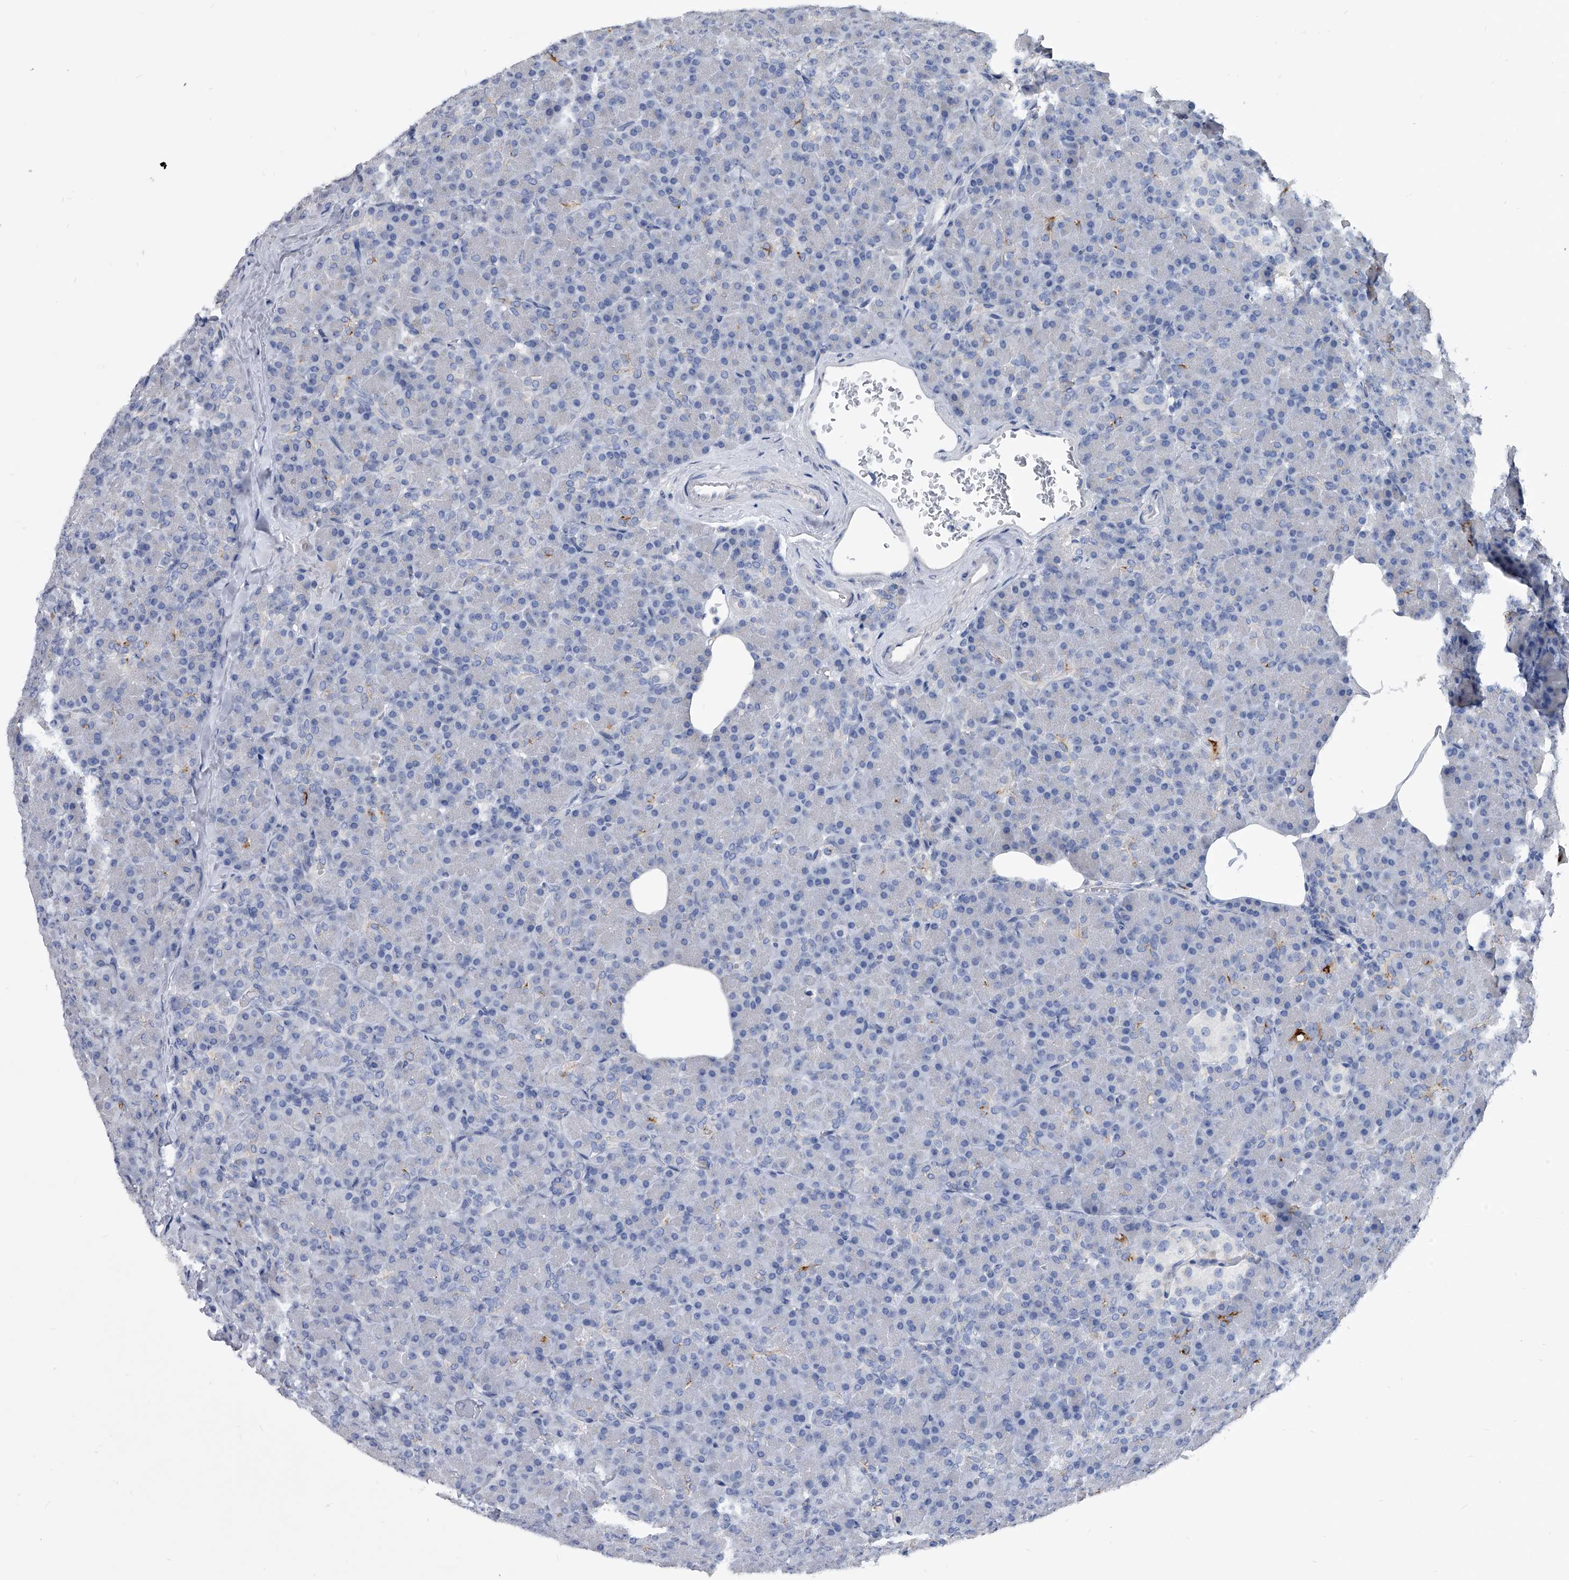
{"staining": {"intensity": "strong", "quantity": "<25%", "location": "cytoplasmic/membranous"}, "tissue": "pancreas", "cell_type": "Exocrine glandular cells", "image_type": "normal", "snomed": [{"axis": "morphology", "description": "Normal tissue, NOS"}, {"axis": "topography", "description": "Pancreas"}], "caption": "Strong cytoplasmic/membranous staining is appreciated in approximately <25% of exocrine glandular cells in unremarkable pancreas.", "gene": "SPP1", "patient": {"sex": "female", "age": 43}}